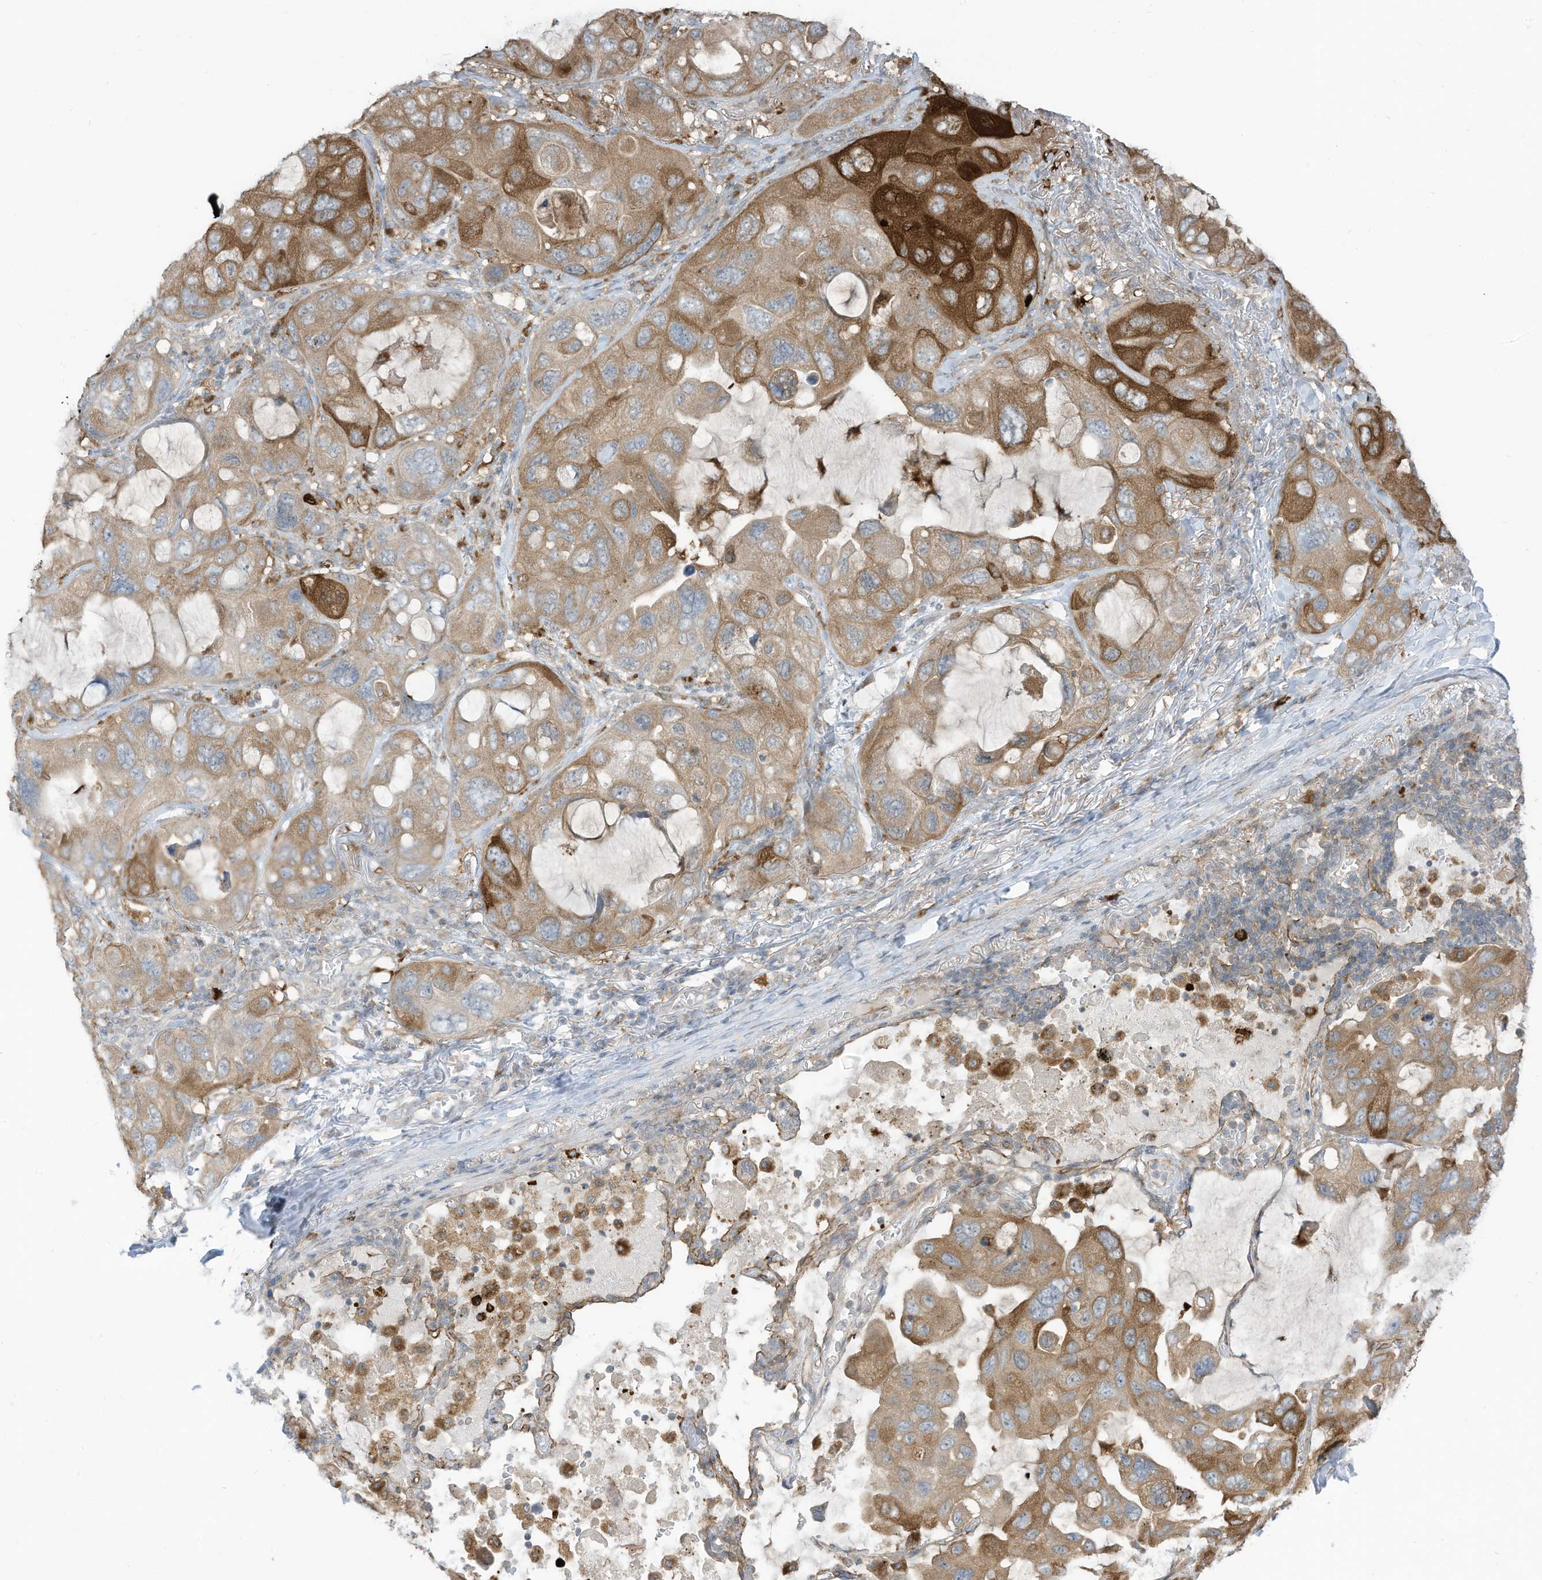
{"staining": {"intensity": "strong", "quantity": "25%-75%", "location": "cytoplasmic/membranous"}, "tissue": "lung cancer", "cell_type": "Tumor cells", "image_type": "cancer", "snomed": [{"axis": "morphology", "description": "Squamous cell carcinoma, NOS"}, {"axis": "topography", "description": "Lung"}], "caption": "The image exhibits immunohistochemical staining of lung squamous cell carcinoma. There is strong cytoplasmic/membranous positivity is identified in approximately 25%-75% of tumor cells.", "gene": "DZIP3", "patient": {"sex": "female", "age": 73}}